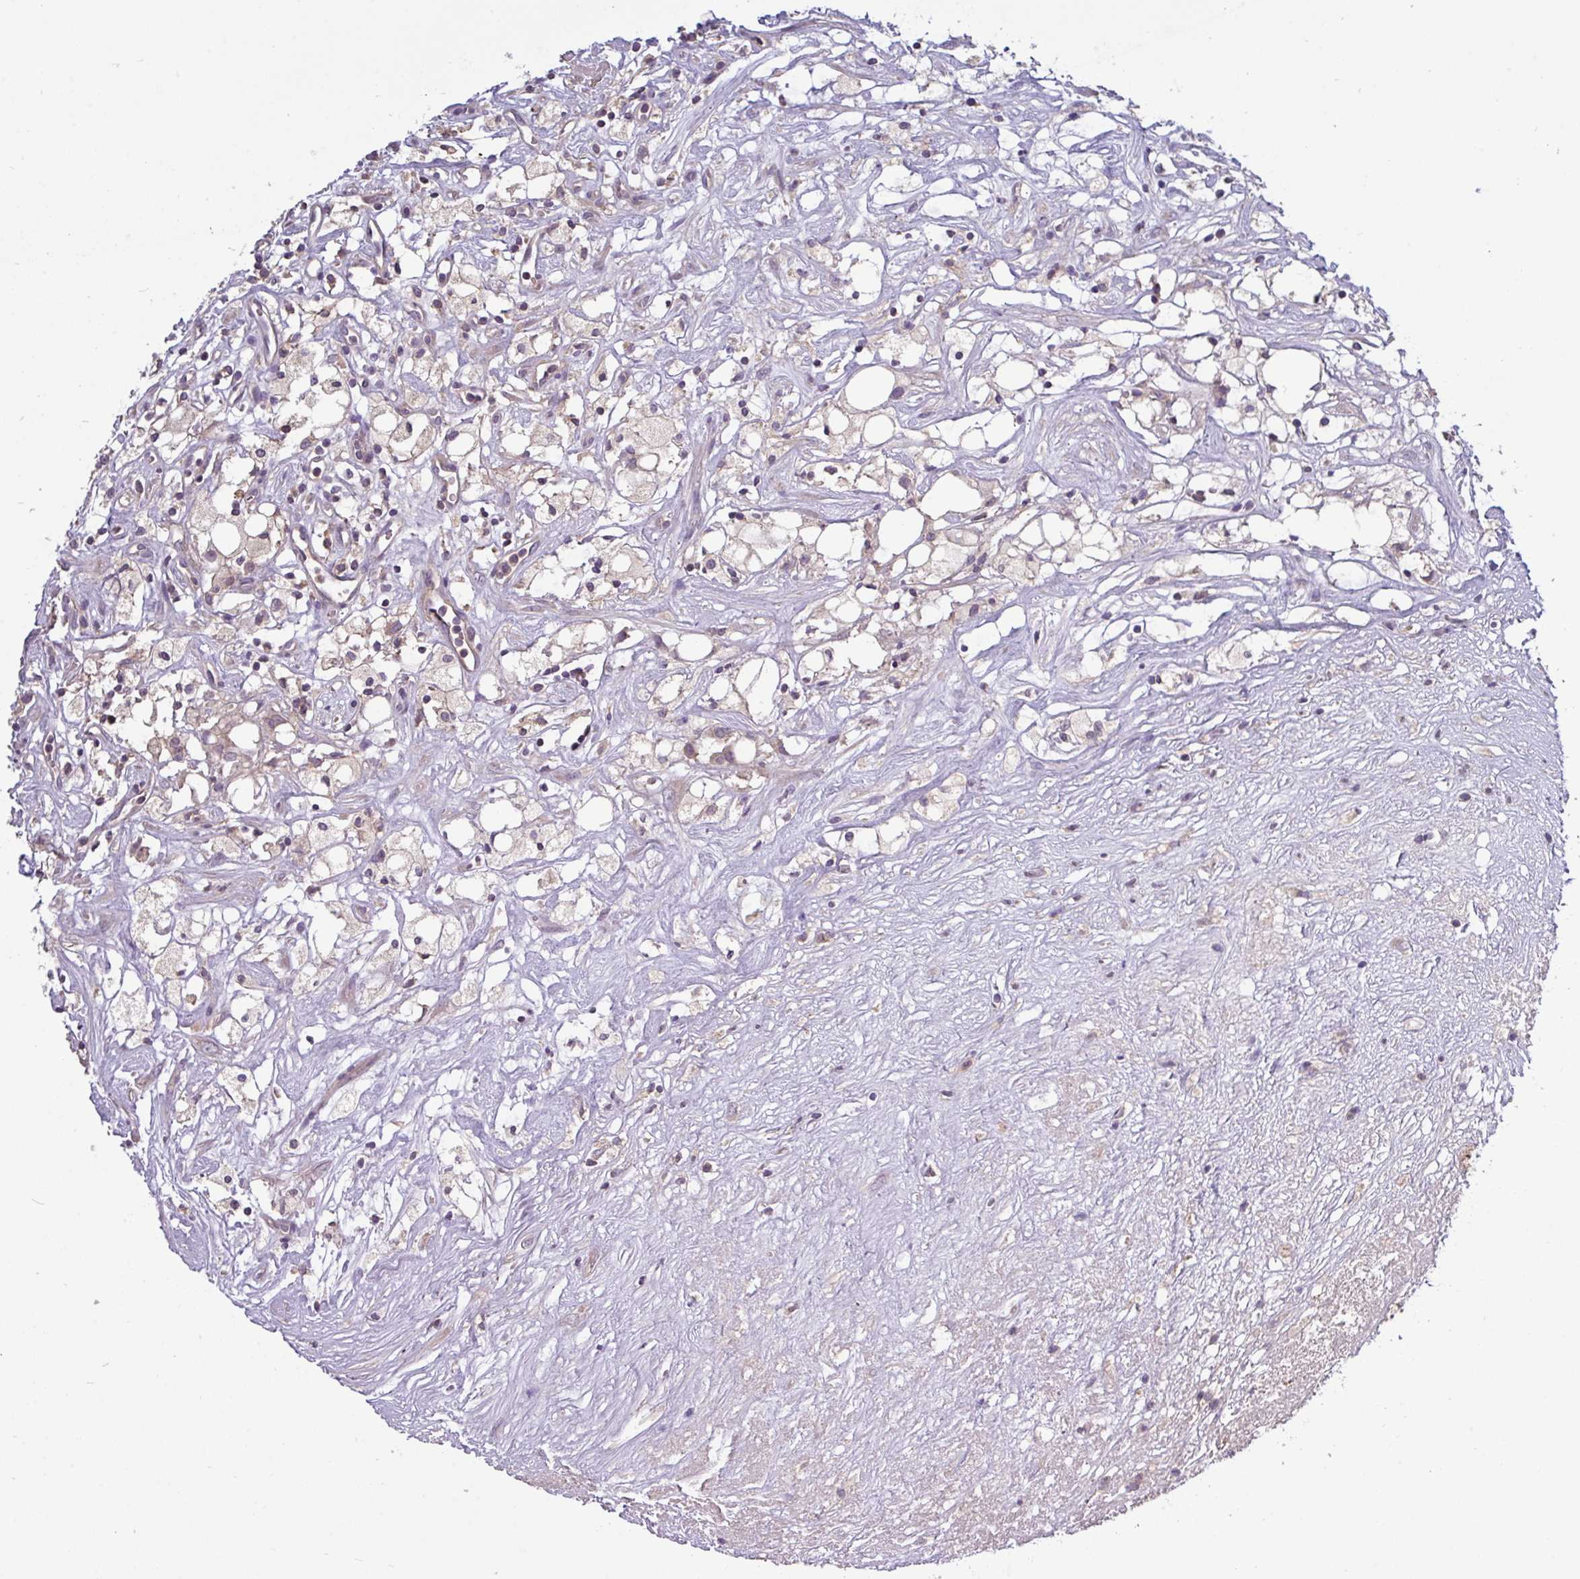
{"staining": {"intensity": "negative", "quantity": "none", "location": "none"}, "tissue": "renal cancer", "cell_type": "Tumor cells", "image_type": "cancer", "snomed": [{"axis": "morphology", "description": "Adenocarcinoma, NOS"}, {"axis": "topography", "description": "Kidney"}], "caption": "The photomicrograph demonstrates no significant staining in tumor cells of adenocarcinoma (renal).", "gene": "TMEM62", "patient": {"sex": "male", "age": 59}}